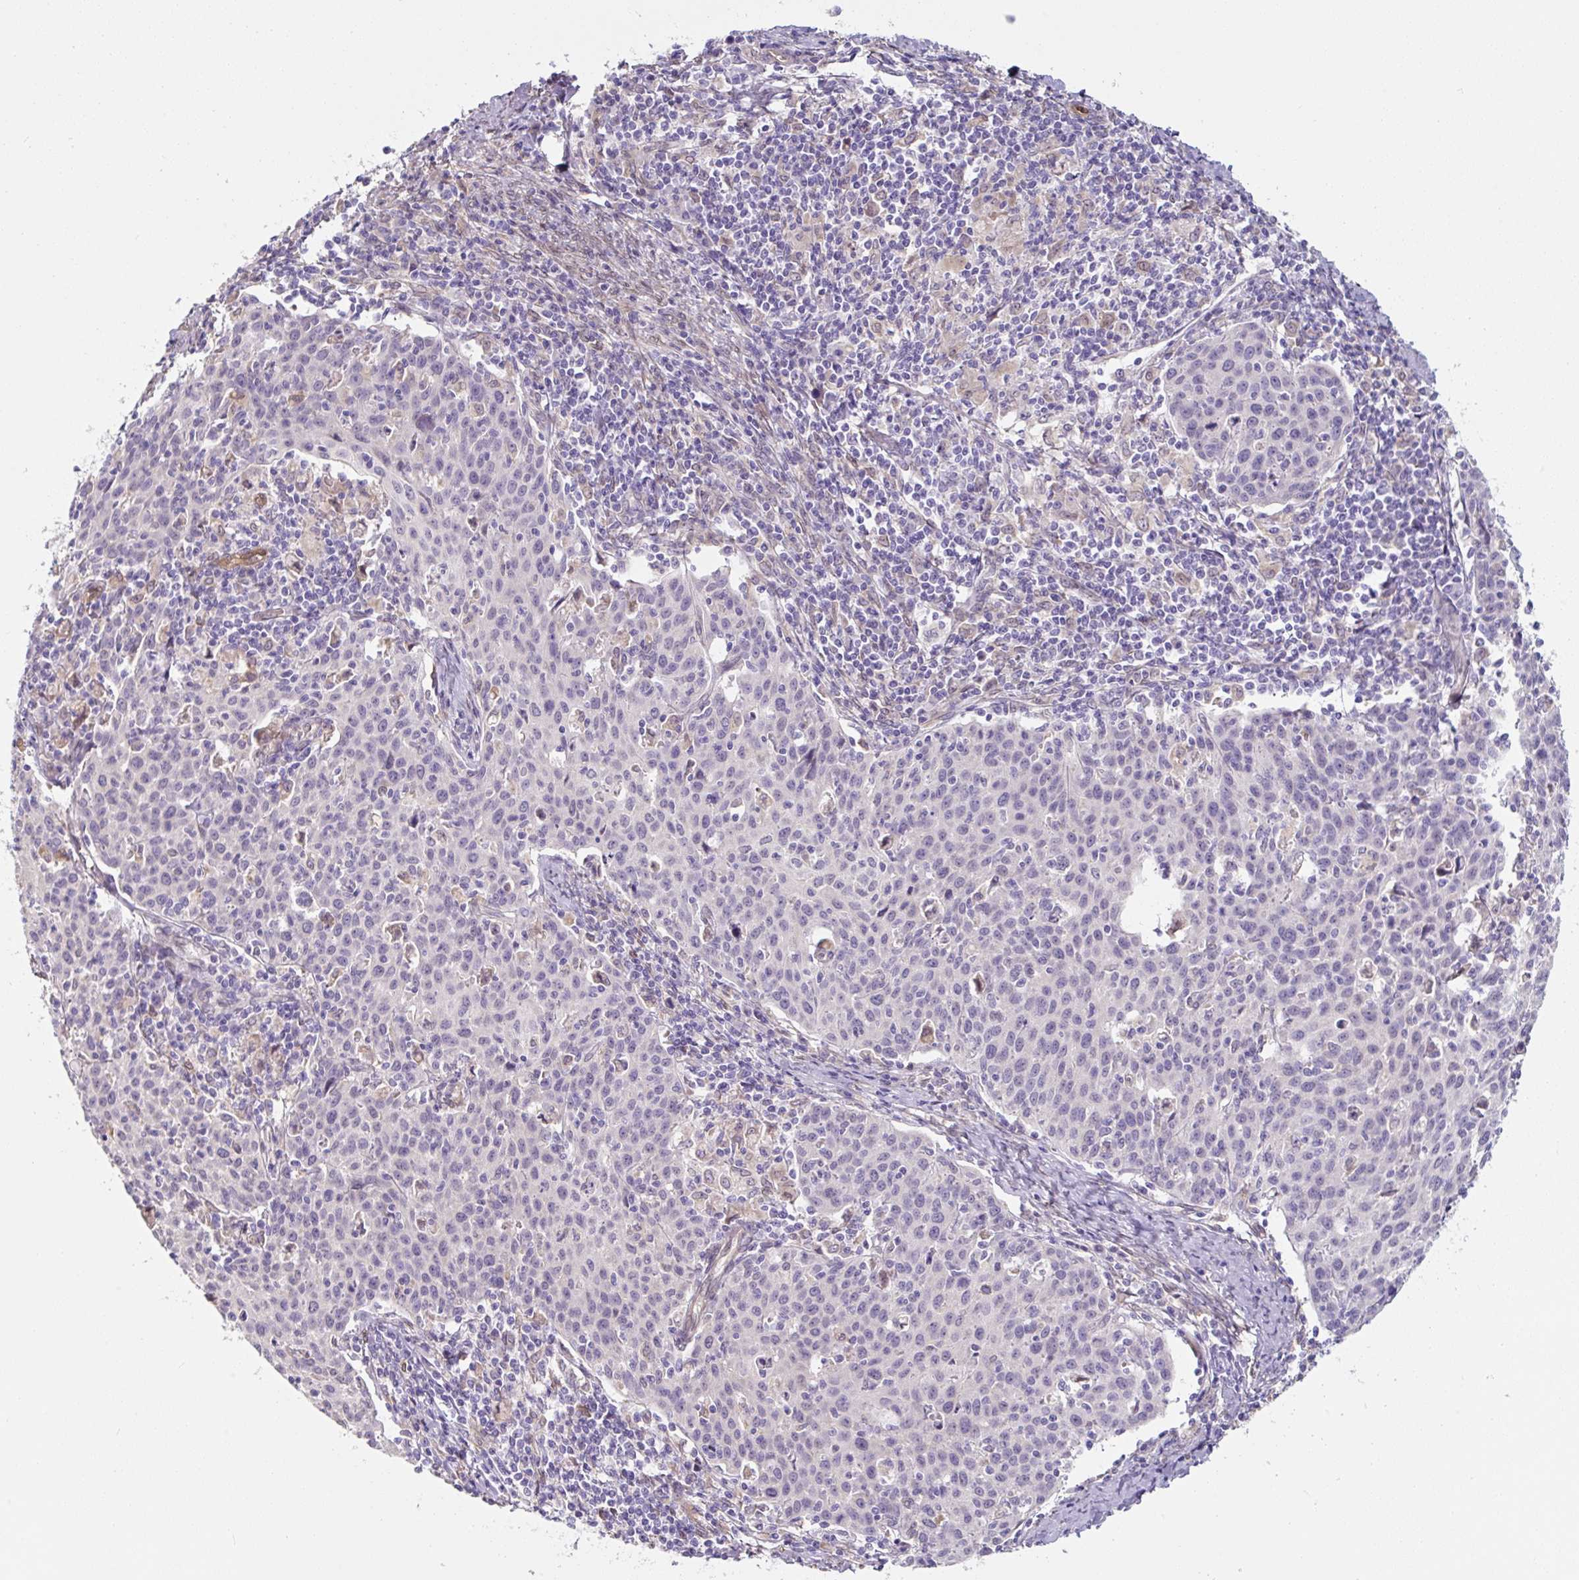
{"staining": {"intensity": "negative", "quantity": "none", "location": "none"}, "tissue": "cervical cancer", "cell_type": "Tumor cells", "image_type": "cancer", "snomed": [{"axis": "morphology", "description": "Squamous cell carcinoma, NOS"}, {"axis": "topography", "description": "Cervix"}], "caption": "There is no significant positivity in tumor cells of cervical cancer.", "gene": "ASRGL1", "patient": {"sex": "female", "age": 38}}